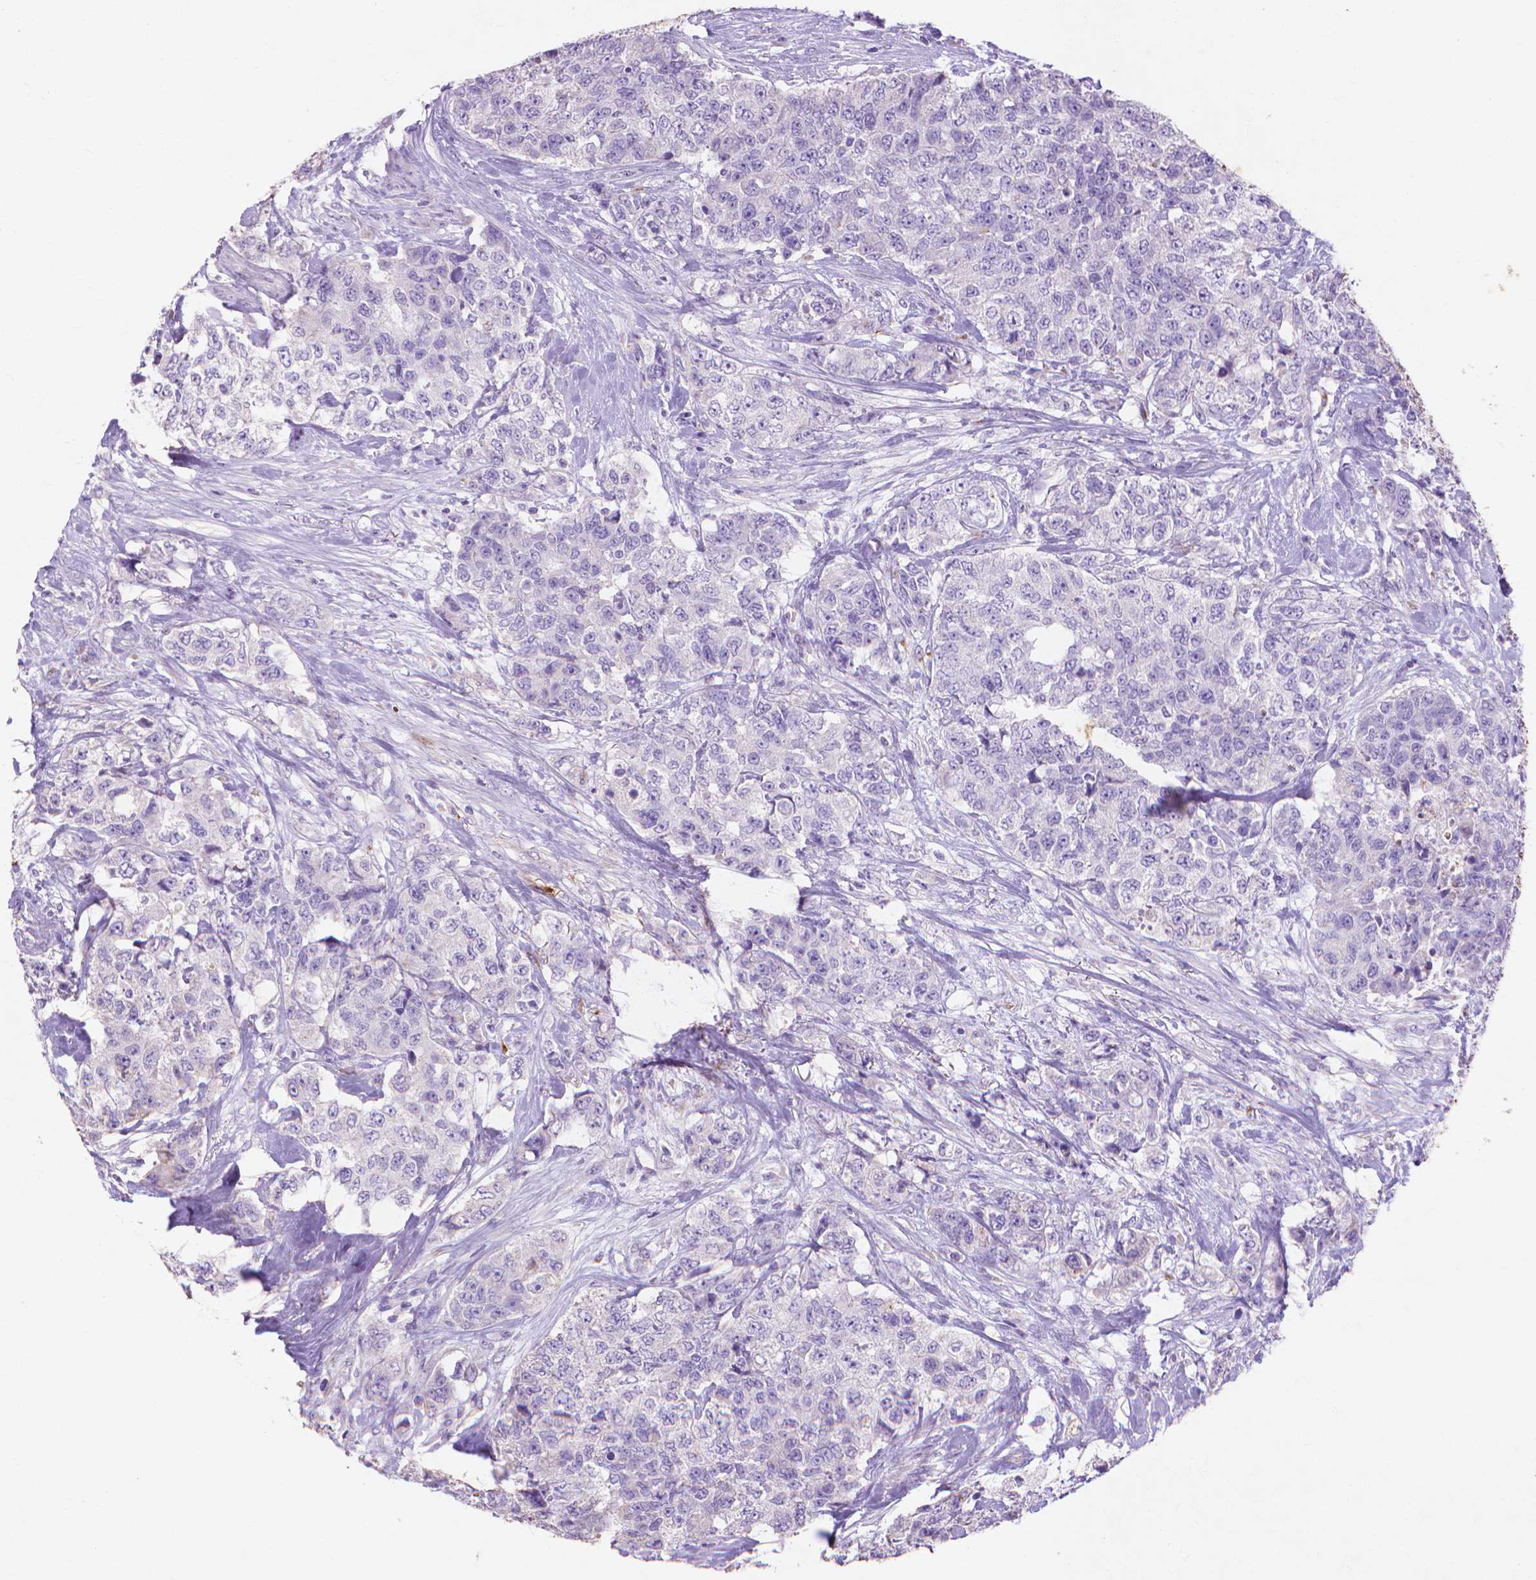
{"staining": {"intensity": "negative", "quantity": "none", "location": "none"}, "tissue": "urothelial cancer", "cell_type": "Tumor cells", "image_type": "cancer", "snomed": [{"axis": "morphology", "description": "Urothelial carcinoma, High grade"}, {"axis": "topography", "description": "Urinary bladder"}], "caption": "Immunohistochemical staining of human urothelial carcinoma (high-grade) exhibits no significant expression in tumor cells. (DAB immunohistochemistry, high magnification).", "gene": "MMP11", "patient": {"sex": "female", "age": 78}}